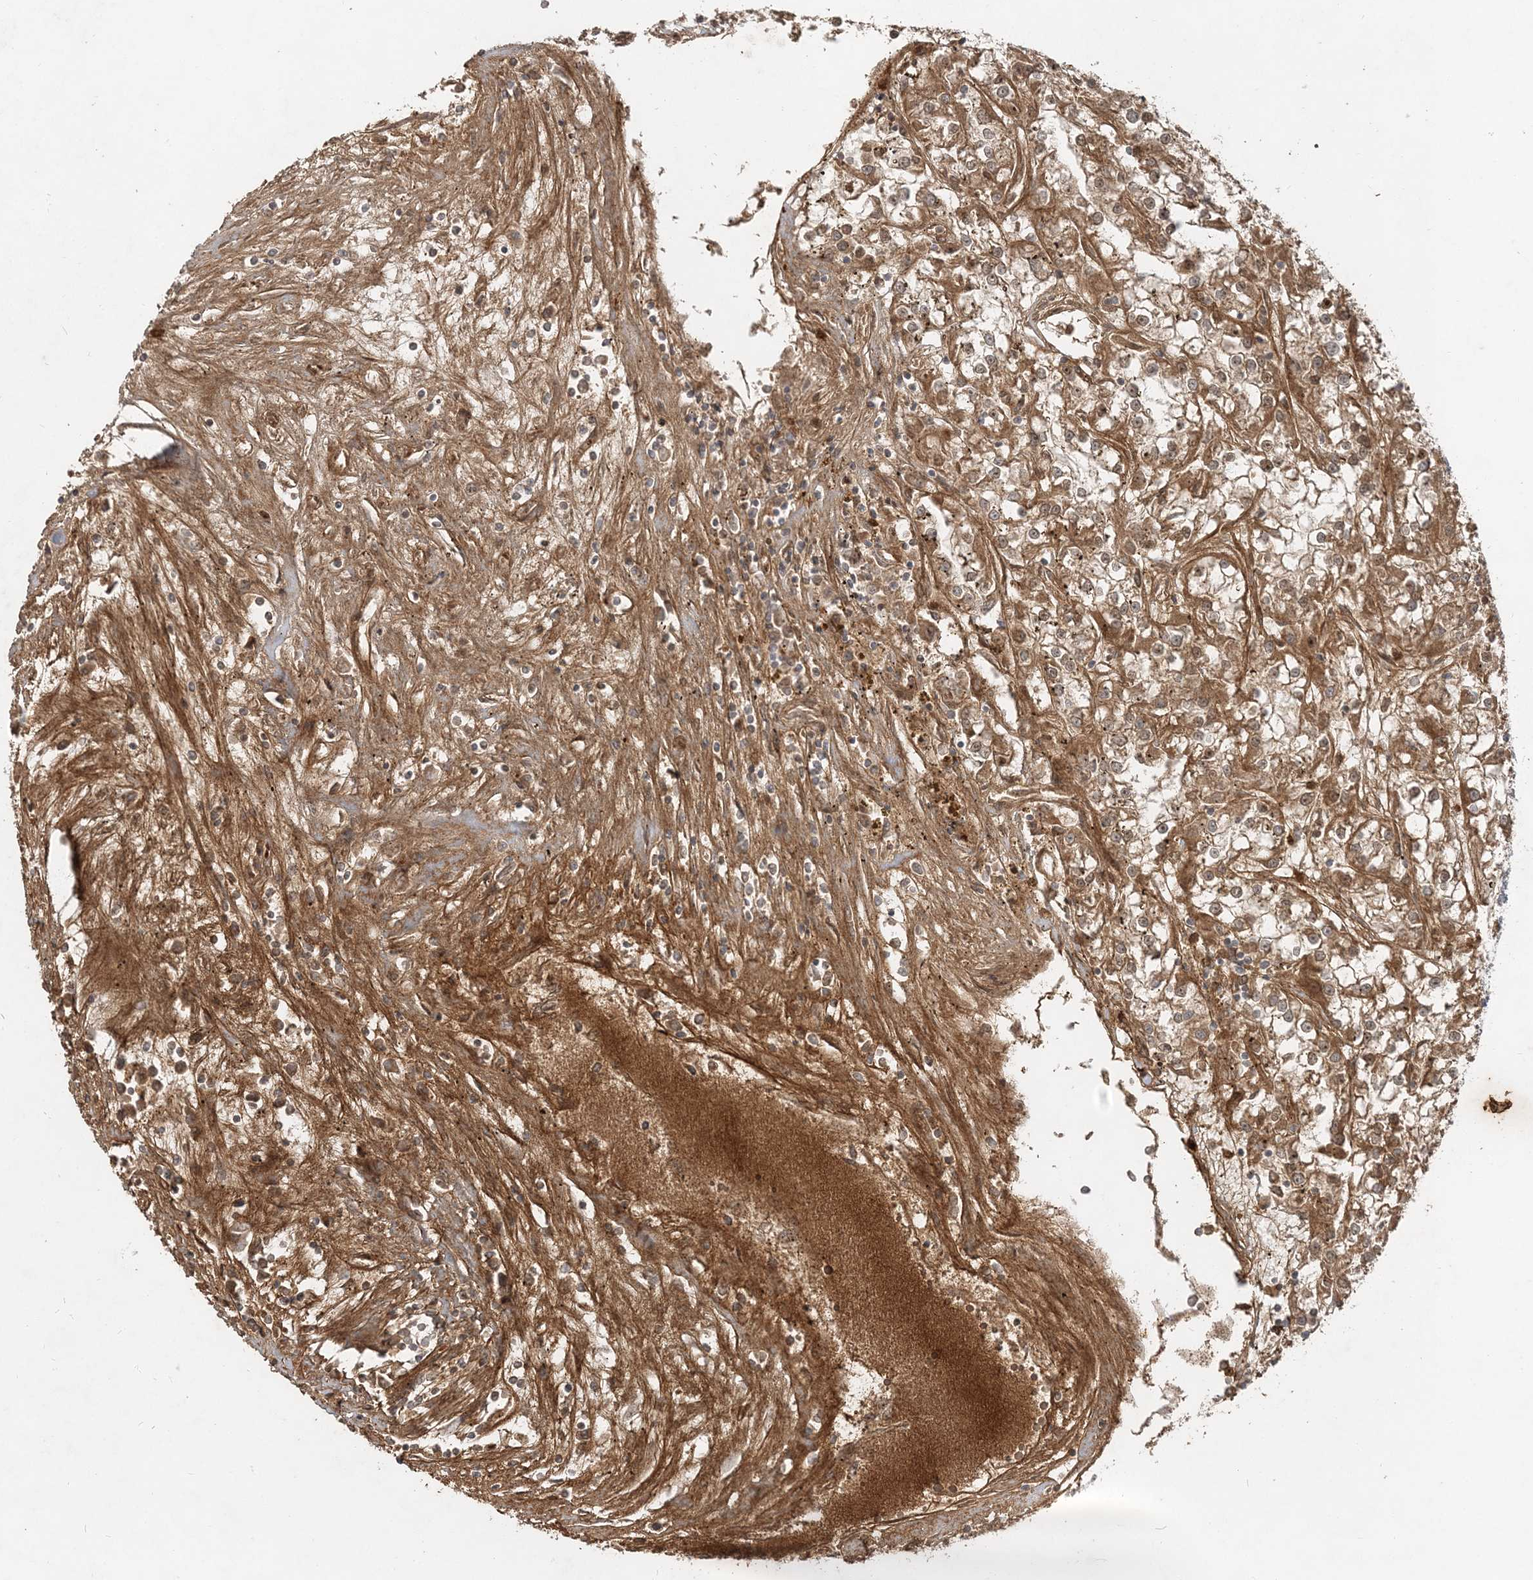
{"staining": {"intensity": "strong", "quantity": ">75%", "location": "cytoplasmic/membranous"}, "tissue": "renal cancer", "cell_type": "Tumor cells", "image_type": "cancer", "snomed": [{"axis": "morphology", "description": "Adenocarcinoma, NOS"}, {"axis": "topography", "description": "Kidney"}], "caption": "Brown immunohistochemical staining in renal adenocarcinoma demonstrates strong cytoplasmic/membranous positivity in approximately >75% of tumor cells. (IHC, brightfield microscopy, high magnification).", "gene": "RAB14", "patient": {"sex": "female", "age": 52}}